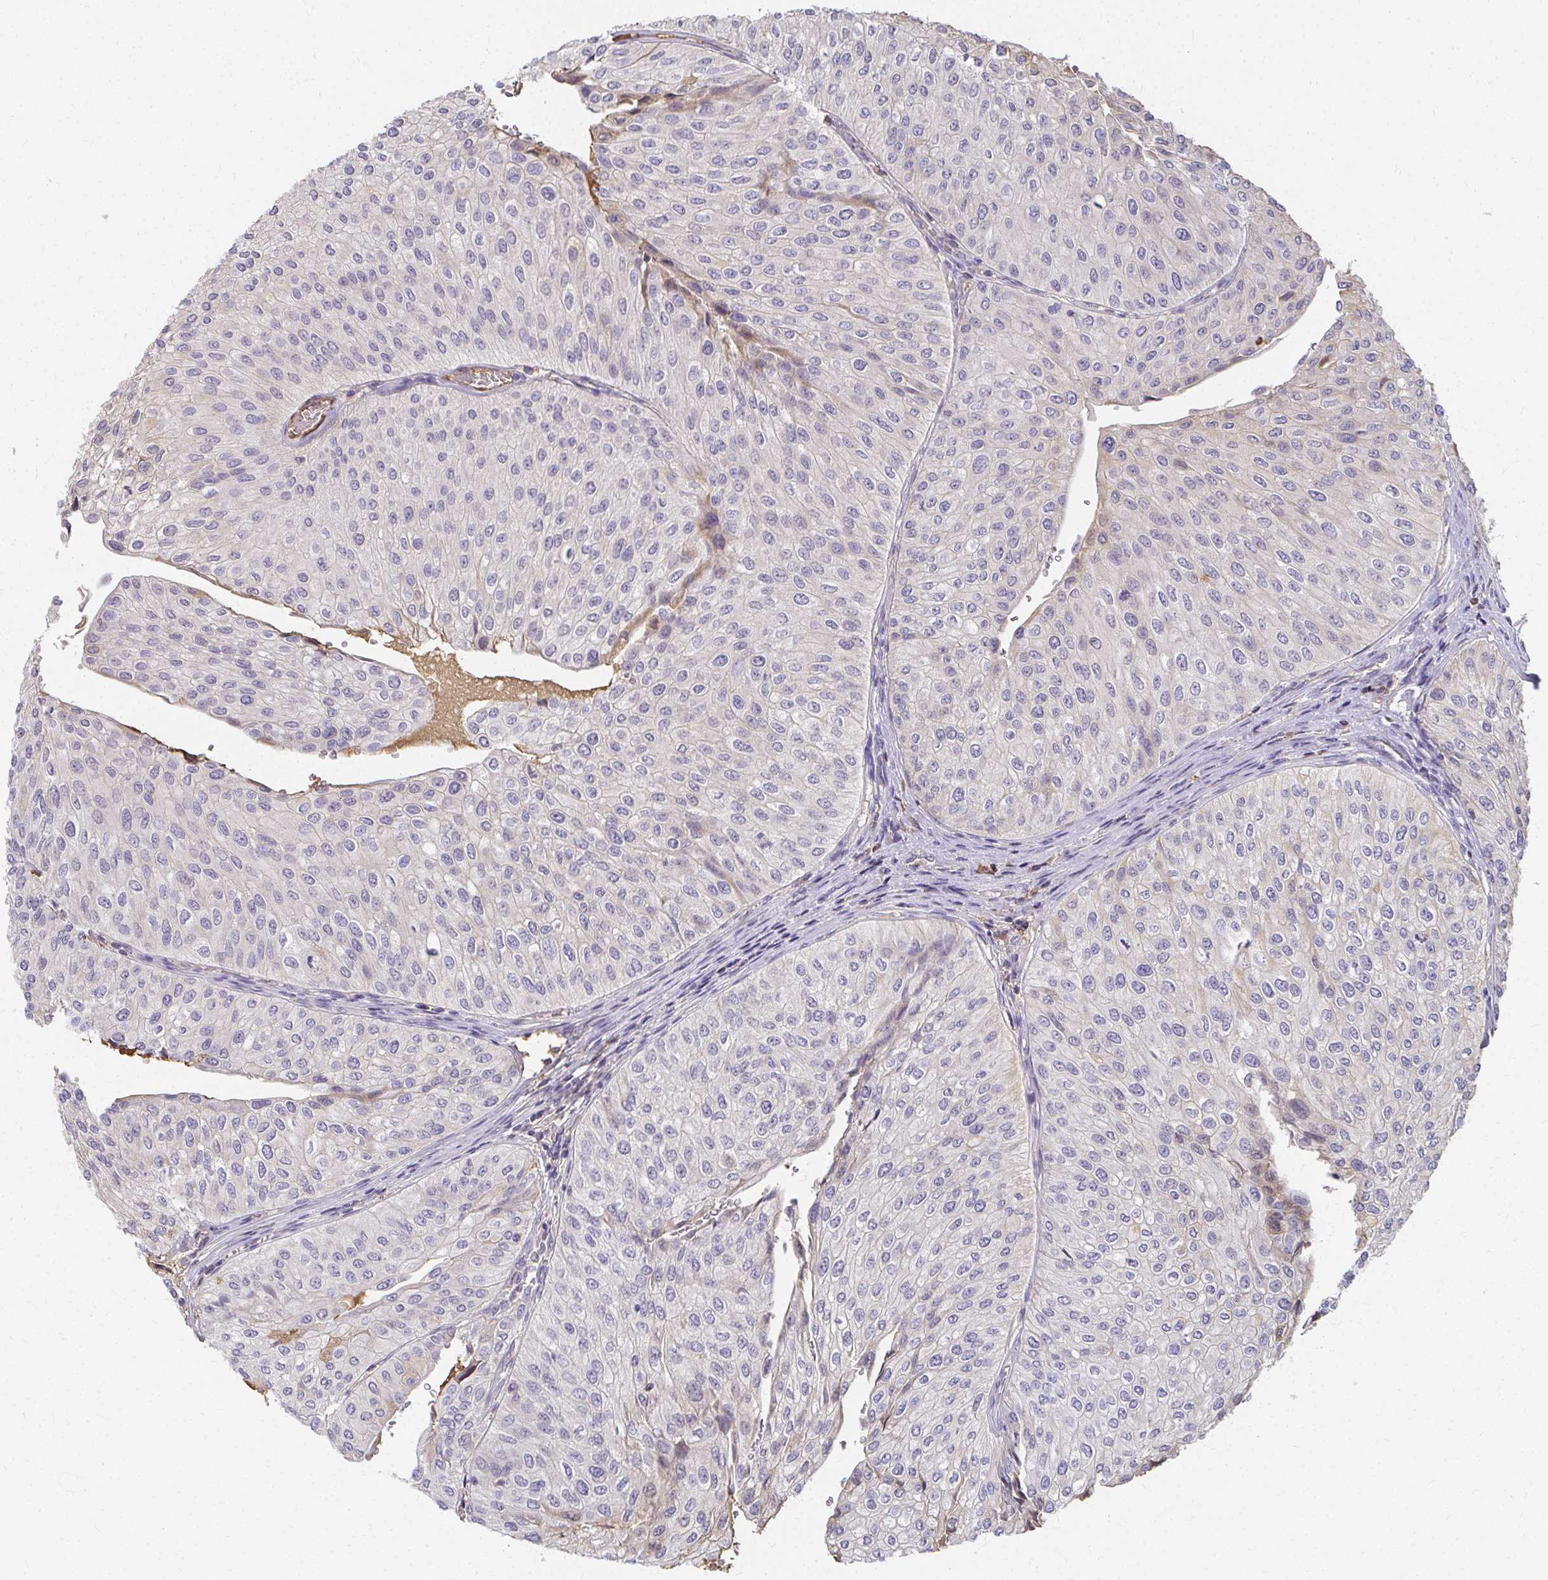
{"staining": {"intensity": "negative", "quantity": "none", "location": "none"}, "tissue": "urothelial cancer", "cell_type": "Tumor cells", "image_type": "cancer", "snomed": [{"axis": "morphology", "description": "Urothelial carcinoma, NOS"}, {"axis": "topography", "description": "Urinary bladder"}], "caption": "An immunohistochemistry histopathology image of urothelial cancer is shown. There is no staining in tumor cells of urothelial cancer. (Stains: DAB (3,3'-diaminobenzidine) immunohistochemistry with hematoxylin counter stain, Microscopy: brightfield microscopy at high magnification).", "gene": "LOXL4", "patient": {"sex": "male", "age": 67}}